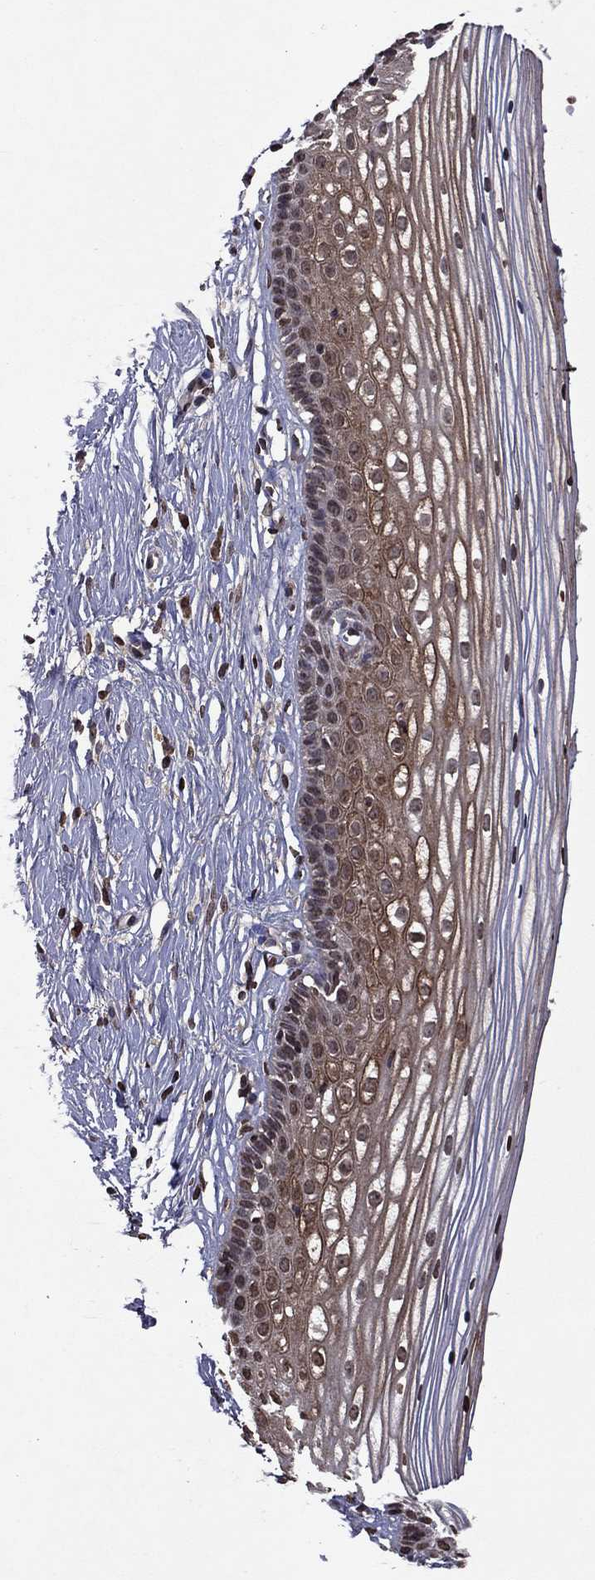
{"staining": {"intensity": "negative", "quantity": "none", "location": "none"}, "tissue": "cervix", "cell_type": "Glandular cells", "image_type": "normal", "snomed": [{"axis": "morphology", "description": "Normal tissue, NOS"}, {"axis": "topography", "description": "Cervix"}], "caption": "This is an immunohistochemistry histopathology image of unremarkable human cervix. There is no expression in glandular cells.", "gene": "NLGN1", "patient": {"sex": "female", "age": 40}}